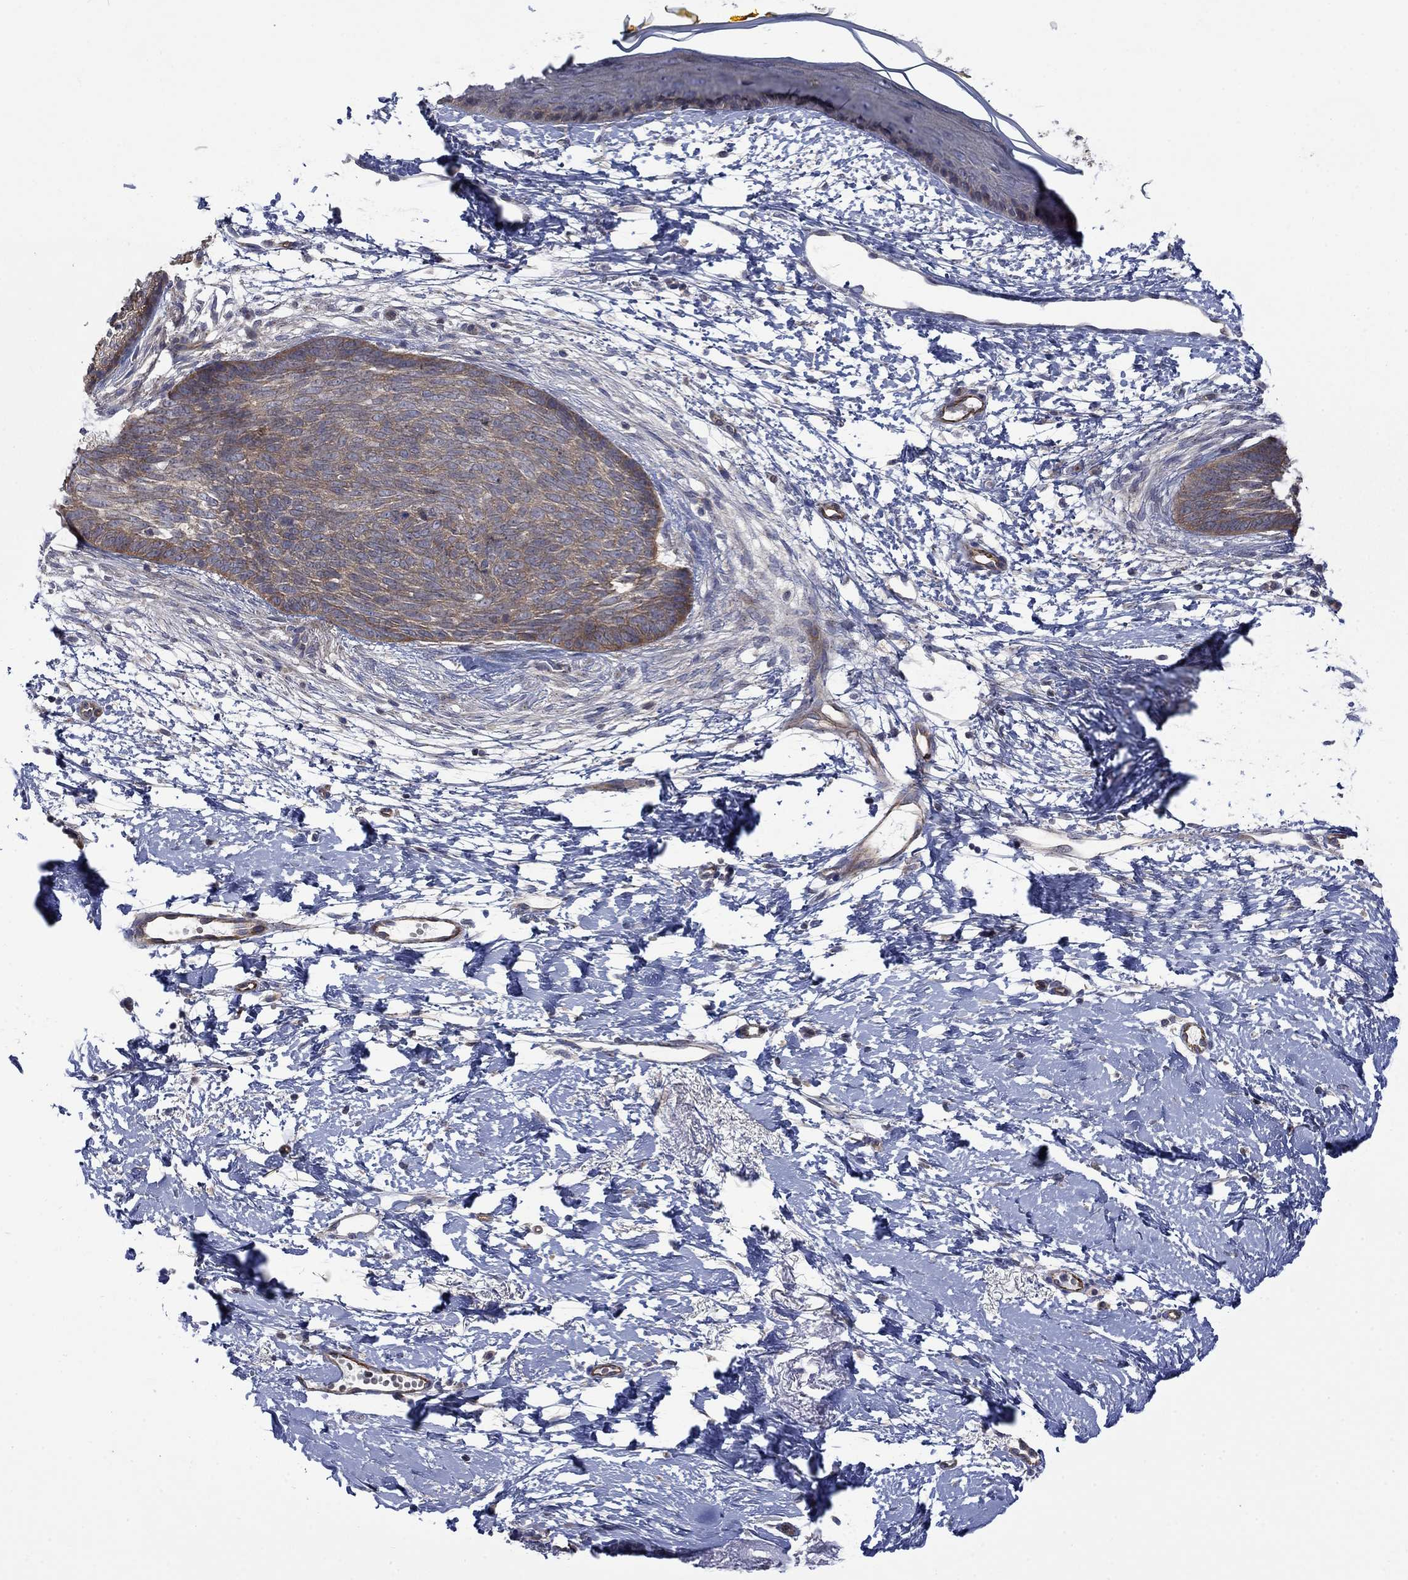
{"staining": {"intensity": "weak", "quantity": "25%-75%", "location": "cytoplasmic/membranous"}, "tissue": "skin cancer", "cell_type": "Tumor cells", "image_type": "cancer", "snomed": [{"axis": "morphology", "description": "Normal tissue, NOS"}, {"axis": "morphology", "description": "Basal cell carcinoma"}, {"axis": "topography", "description": "Skin"}], "caption": "Human skin basal cell carcinoma stained with a protein marker shows weak staining in tumor cells.", "gene": "PDZD2", "patient": {"sex": "male", "age": 84}}